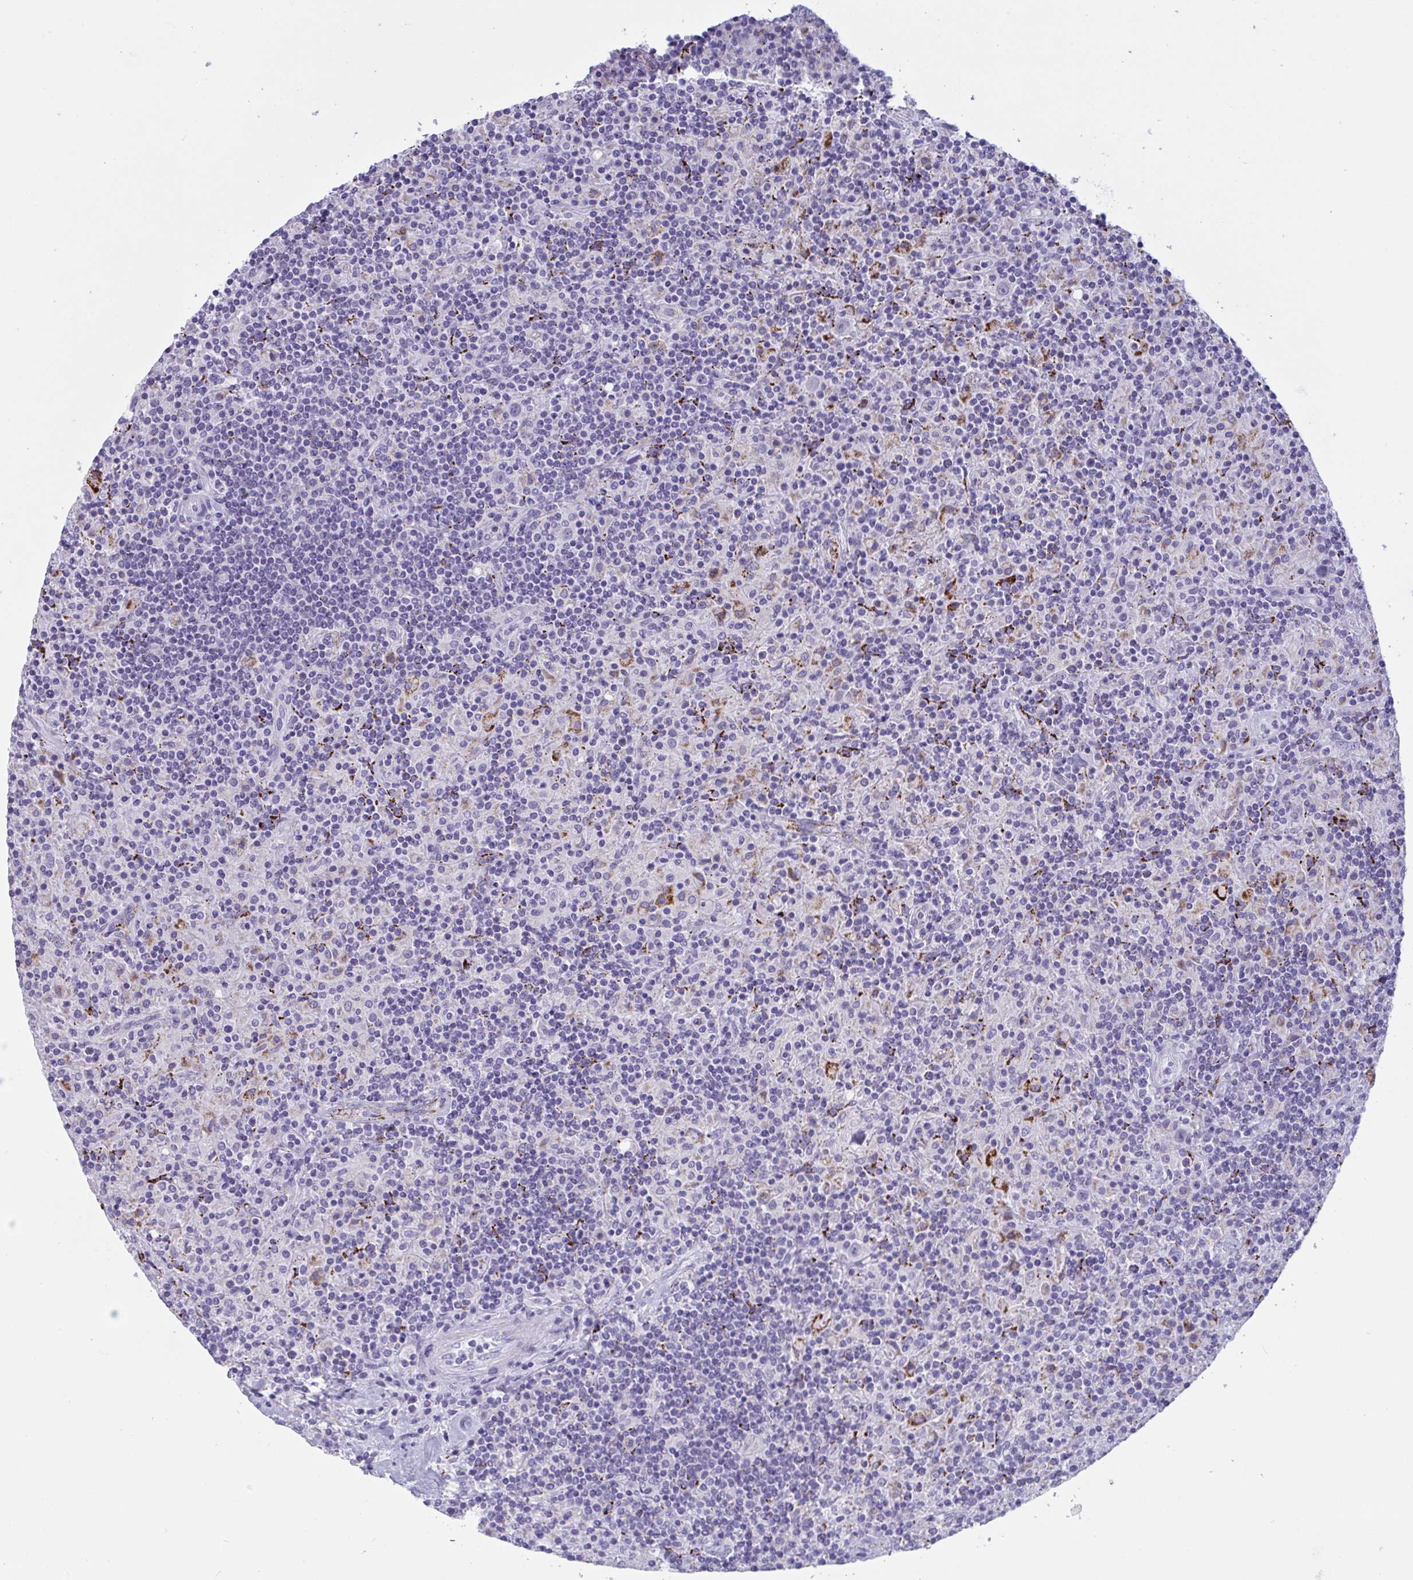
{"staining": {"intensity": "negative", "quantity": "none", "location": "none"}, "tissue": "lymphoma", "cell_type": "Tumor cells", "image_type": "cancer", "snomed": [{"axis": "morphology", "description": "Hodgkin's disease, NOS"}, {"axis": "topography", "description": "Lymph node"}], "caption": "Tumor cells are negative for brown protein staining in lymphoma. (DAB immunohistochemistry (IHC) visualized using brightfield microscopy, high magnification).", "gene": "OXLD1", "patient": {"sex": "male", "age": 70}}